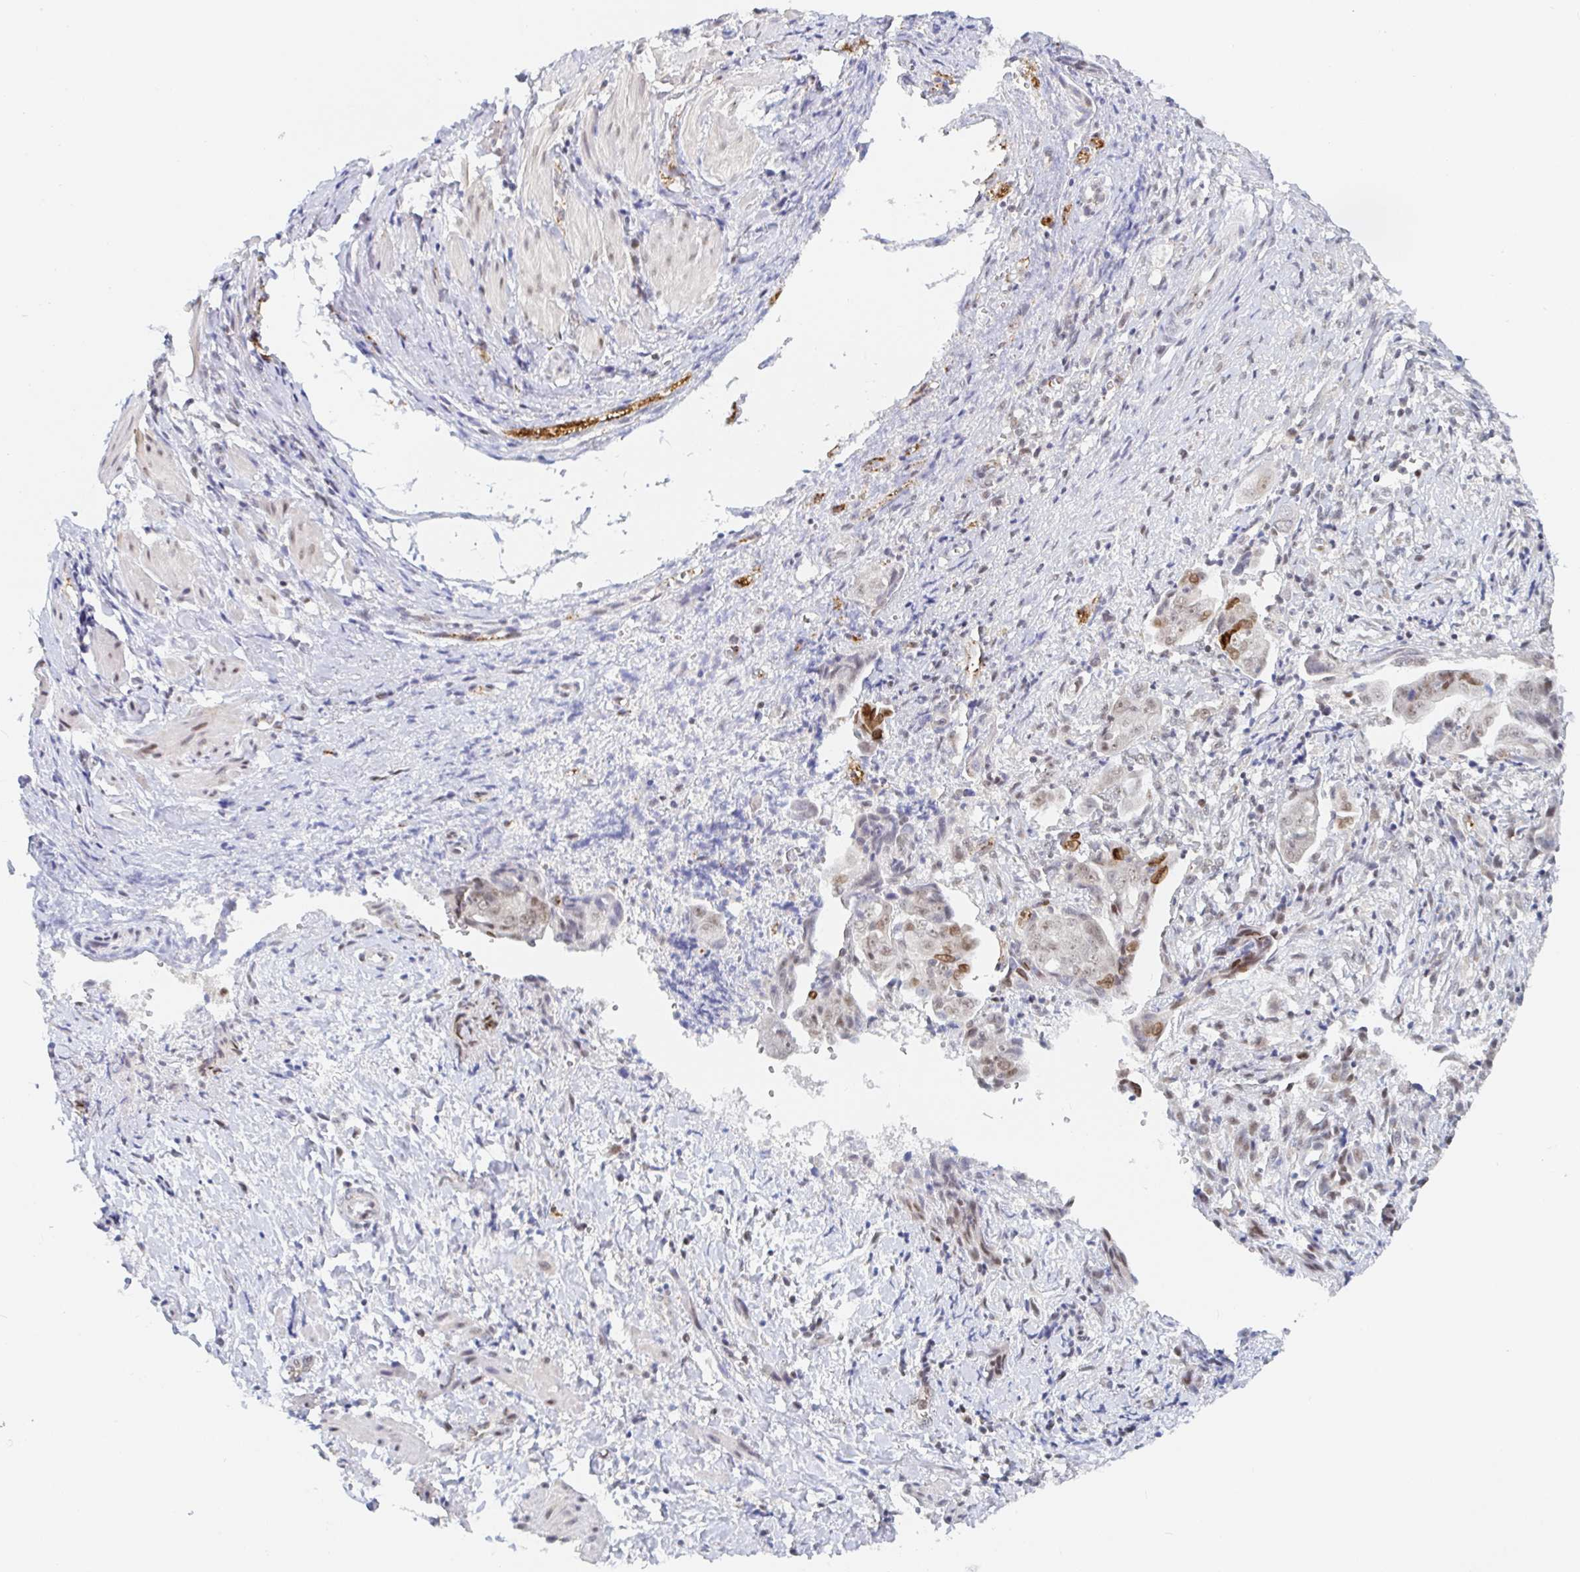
{"staining": {"intensity": "weak", "quantity": ">75%", "location": "nuclear"}, "tissue": "ovarian cancer", "cell_type": "Tumor cells", "image_type": "cancer", "snomed": [{"axis": "morphology", "description": "Carcinoma, endometroid"}, {"axis": "topography", "description": "Ovary"}], "caption": "A brown stain shows weak nuclear staining of a protein in ovarian cancer tumor cells.", "gene": "CHD2", "patient": {"sex": "female", "age": 70}}